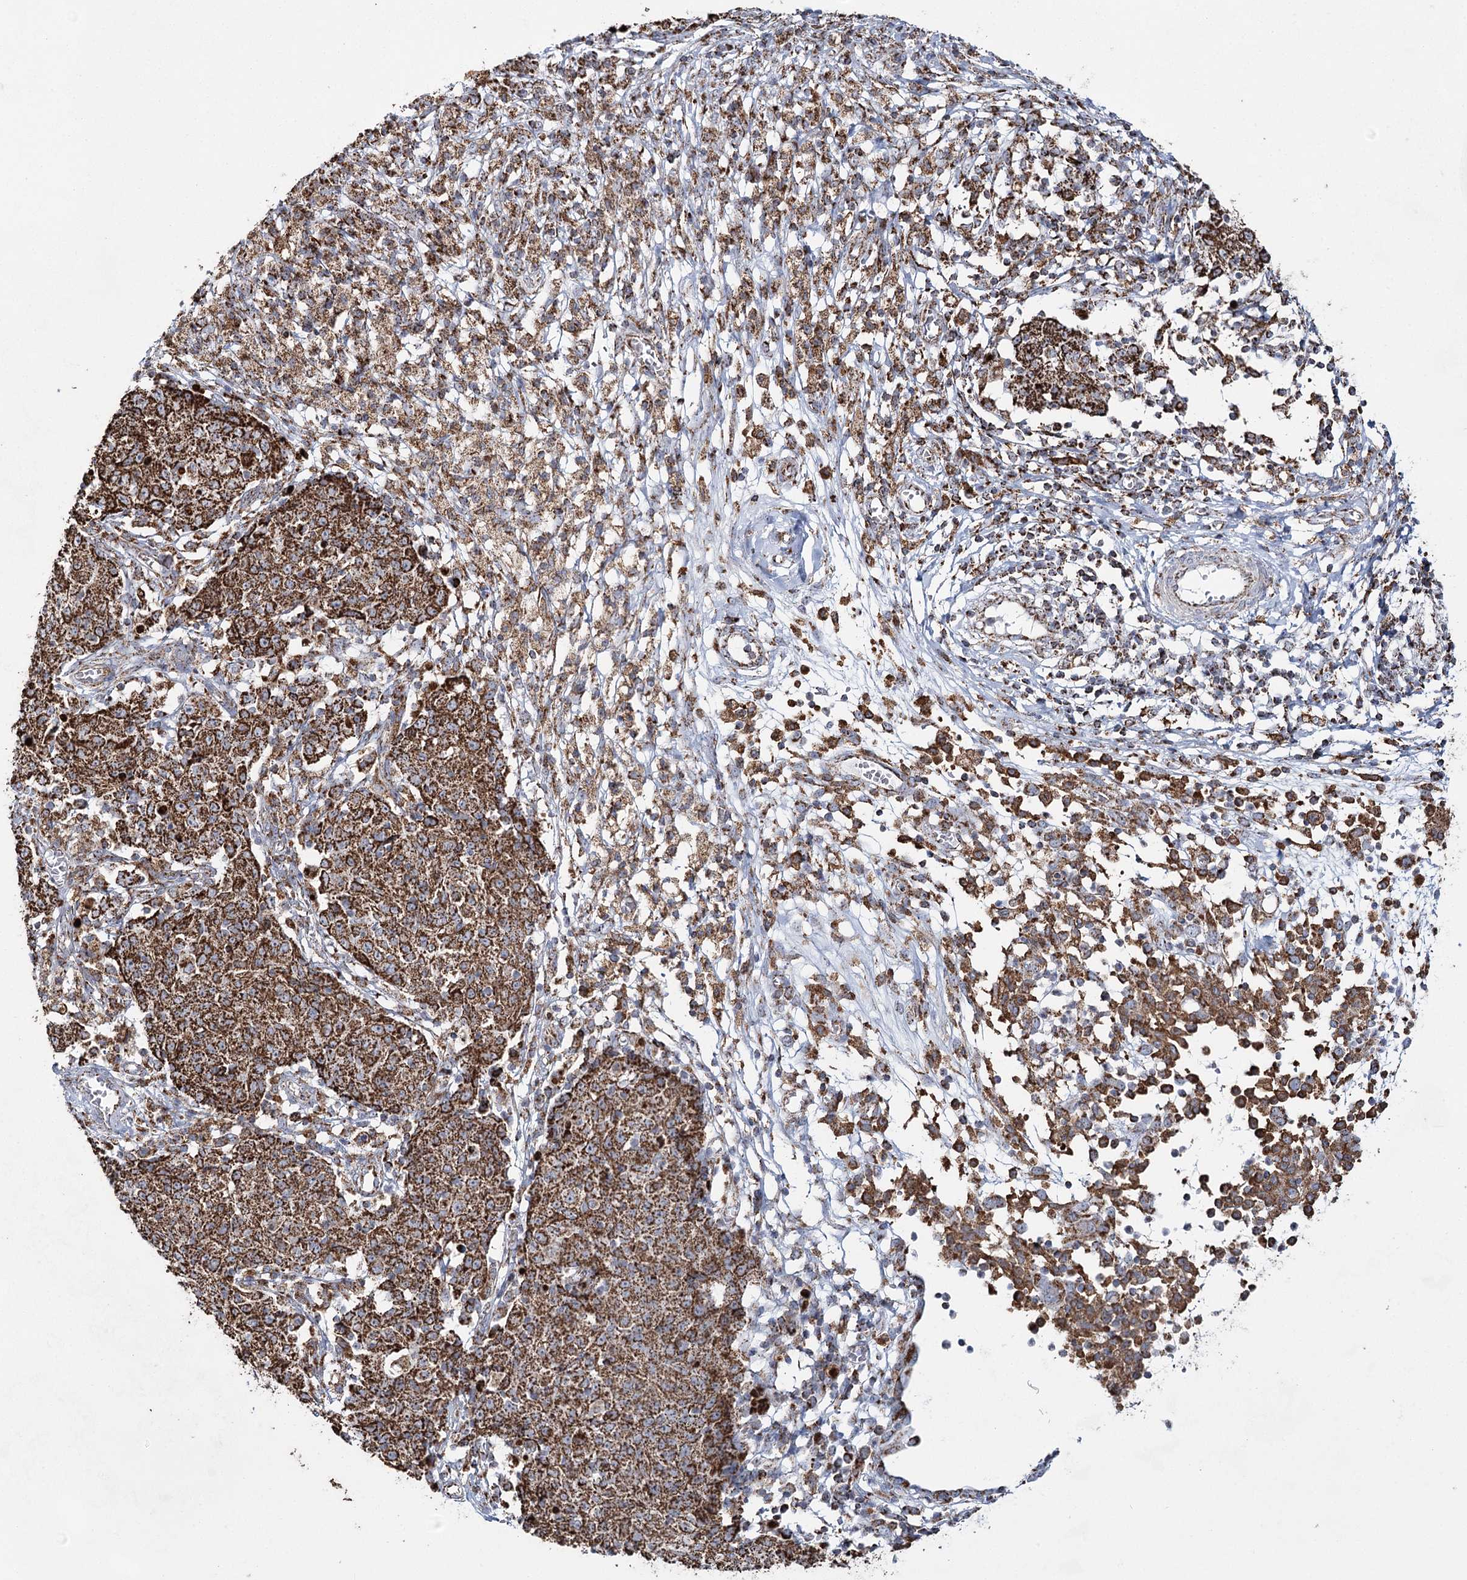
{"staining": {"intensity": "moderate", "quantity": ">75%", "location": "cytoplasmic/membranous"}, "tissue": "ovarian cancer", "cell_type": "Tumor cells", "image_type": "cancer", "snomed": [{"axis": "morphology", "description": "Carcinoma, endometroid"}, {"axis": "topography", "description": "Ovary"}], "caption": "Immunohistochemistry of ovarian cancer (endometroid carcinoma) demonstrates medium levels of moderate cytoplasmic/membranous expression in approximately >75% of tumor cells. Using DAB (3,3'-diaminobenzidine) (brown) and hematoxylin (blue) stains, captured at high magnification using brightfield microscopy.", "gene": "CWF19L1", "patient": {"sex": "female", "age": 42}}